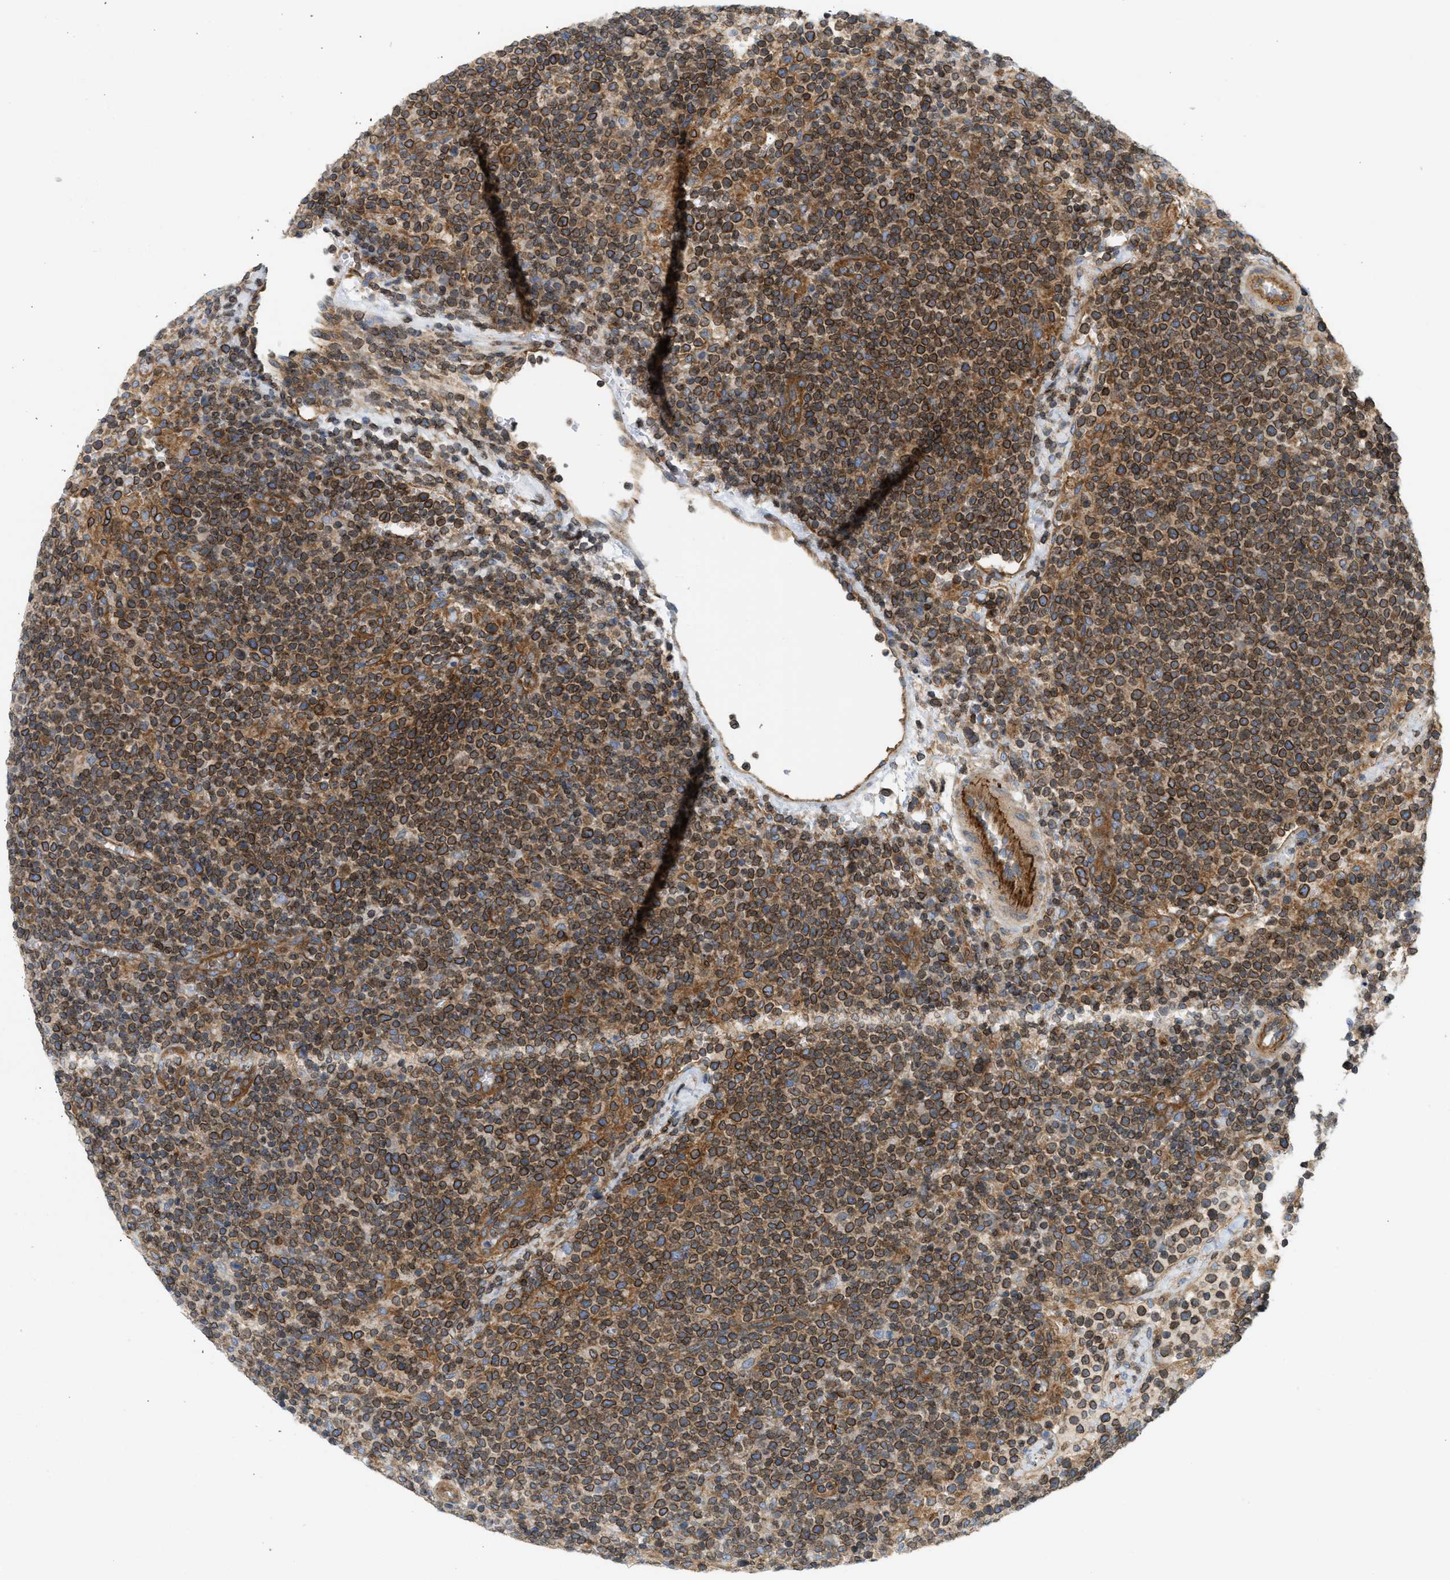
{"staining": {"intensity": "moderate", "quantity": ">75%", "location": "nuclear"}, "tissue": "lymphoma", "cell_type": "Tumor cells", "image_type": "cancer", "snomed": [{"axis": "morphology", "description": "Malignant lymphoma, non-Hodgkin's type, High grade"}, {"axis": "topography", "description": "Lymph node"}], "caption": "This photomicrograph demonstrates lymphoma stained with immunohistochemistry to label a protein in brown. The nuclear of tumor cells show moderate positivity for the protein. Nuclei are counter-stained blue.", "gene": "STRN", "patient": {"sex": "male", "age": 61}}